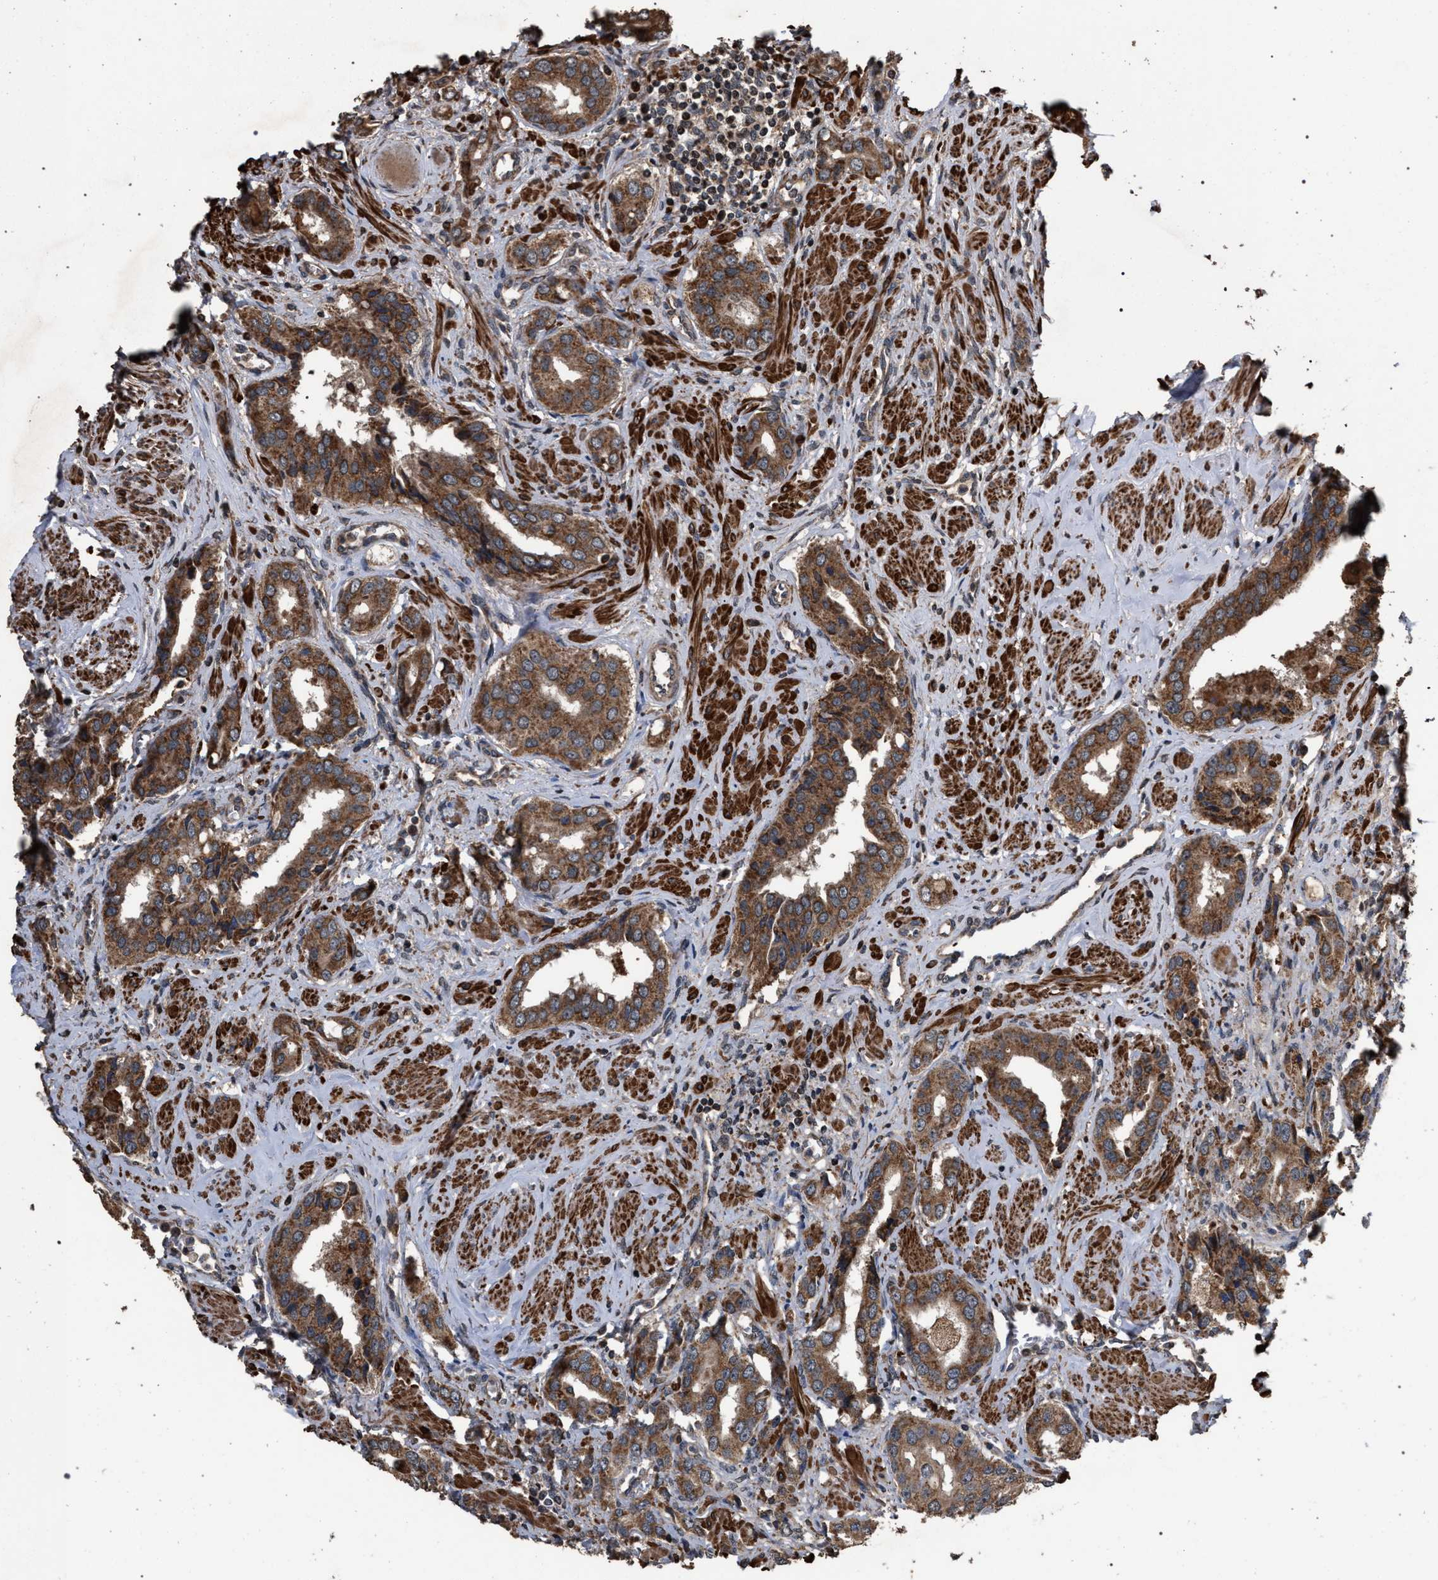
{"staining": {"intensity": "moderate", "quantity": ">75%", "location": "cytoplasmic/membranous"}, "tissue": "prostate cancer", "cell_type": "Tumor cells", "image_type": "cancer", "snomed": [{"axis": "morphology", "description": "Adenocarcinoma, High grade"}, {"axis": "topography", "description": "Prostate"}], "caption": "Prostate cancer stained with DAB (3,3'-diaminobenzidine) immunohistochemistry reveals medium levels of moderate cytoplasmic/membranous positivity in about >75% of tumor cells.", "gene": "NAA35", "patient": {"sex": "male", "age": 52}}